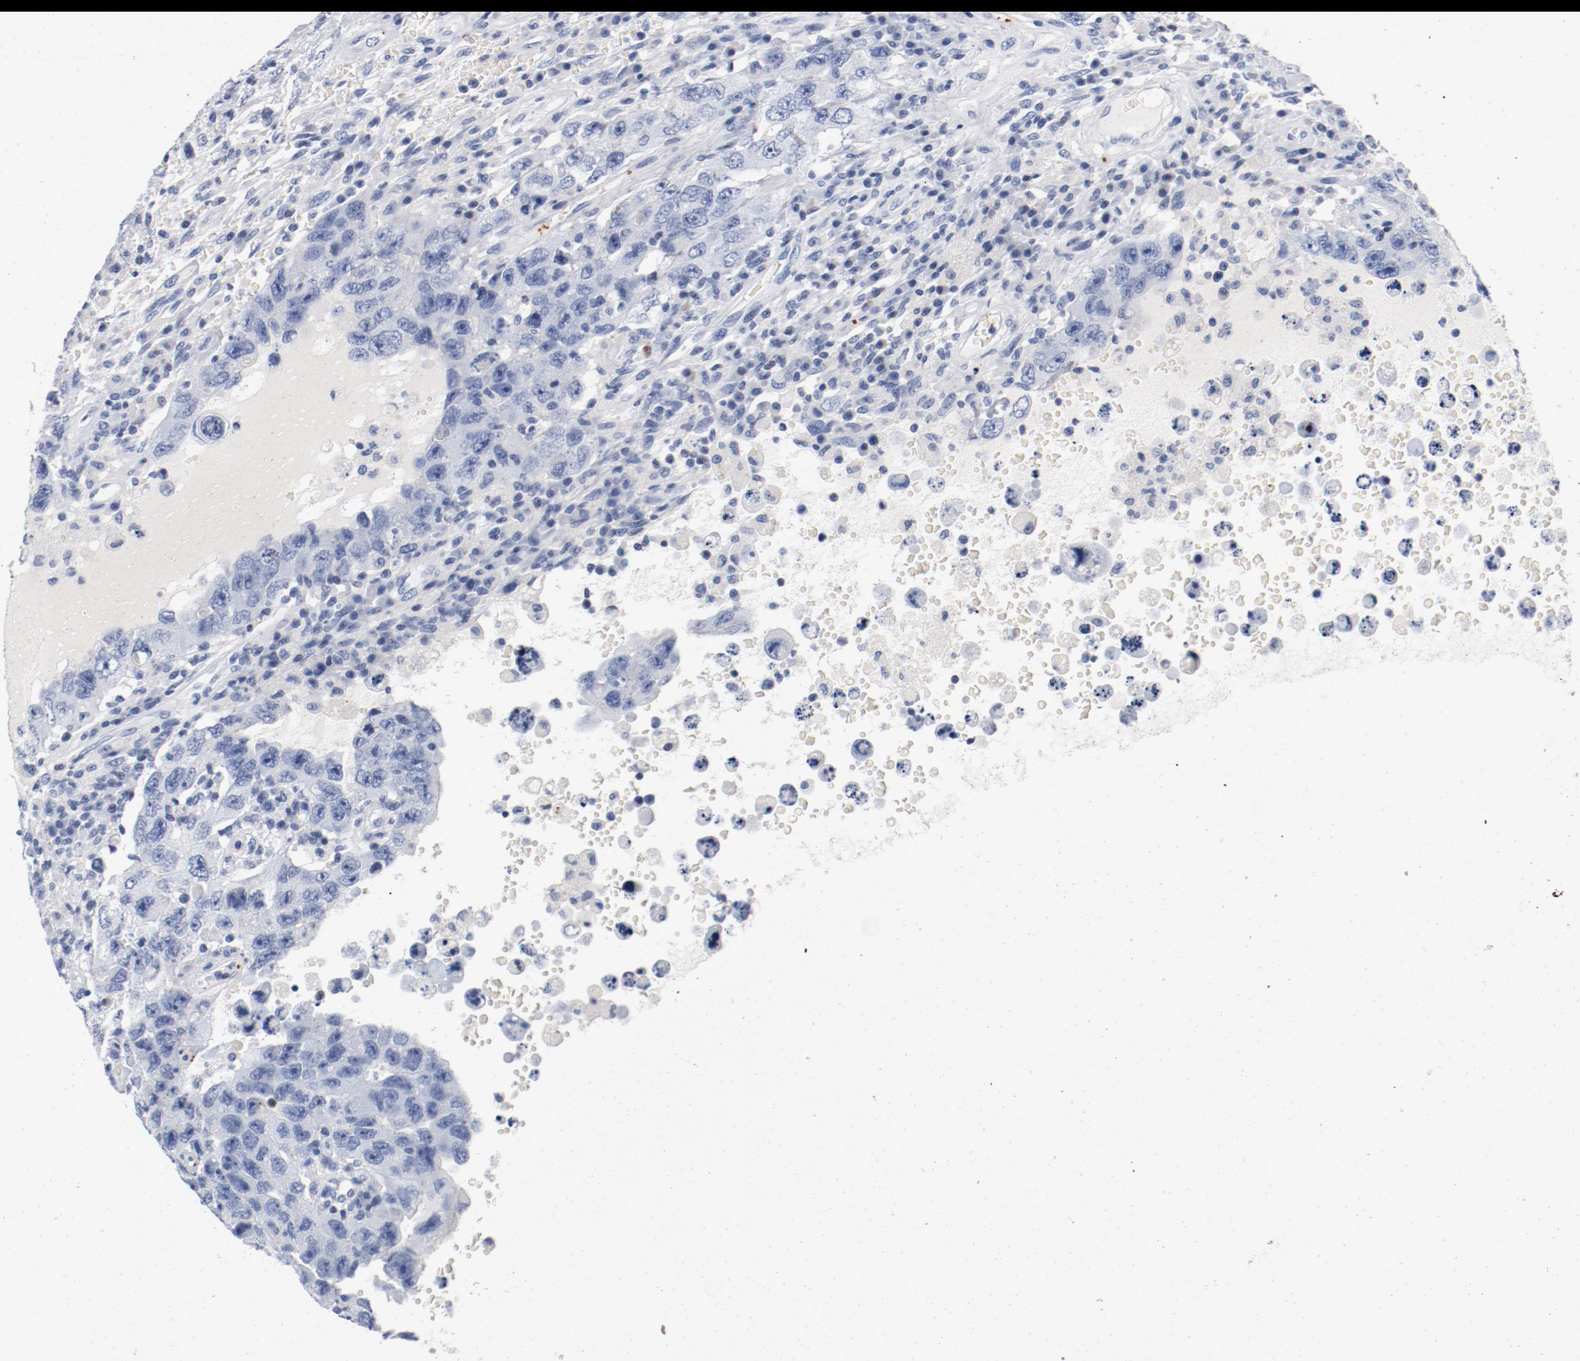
{"staining": {"intensity": "negative", "quantity": "none", "location": "none"}, "tissue": "testis cancer", "cell_type": "Tumor cells", "image_type": "cancer", "snomed": [{"axis": "morphology", "description": "Carcinoma, Embryonal, NOS"}, {"axis": "topography", "description": "Testis"}], "caption": "Immunohistochemical staining of human testis cancer (embryonal carcinoma) exhibits no significant expression in tumor cells.", "gene": "PIM1", "patient": {"sex": "male", "age": 26}}